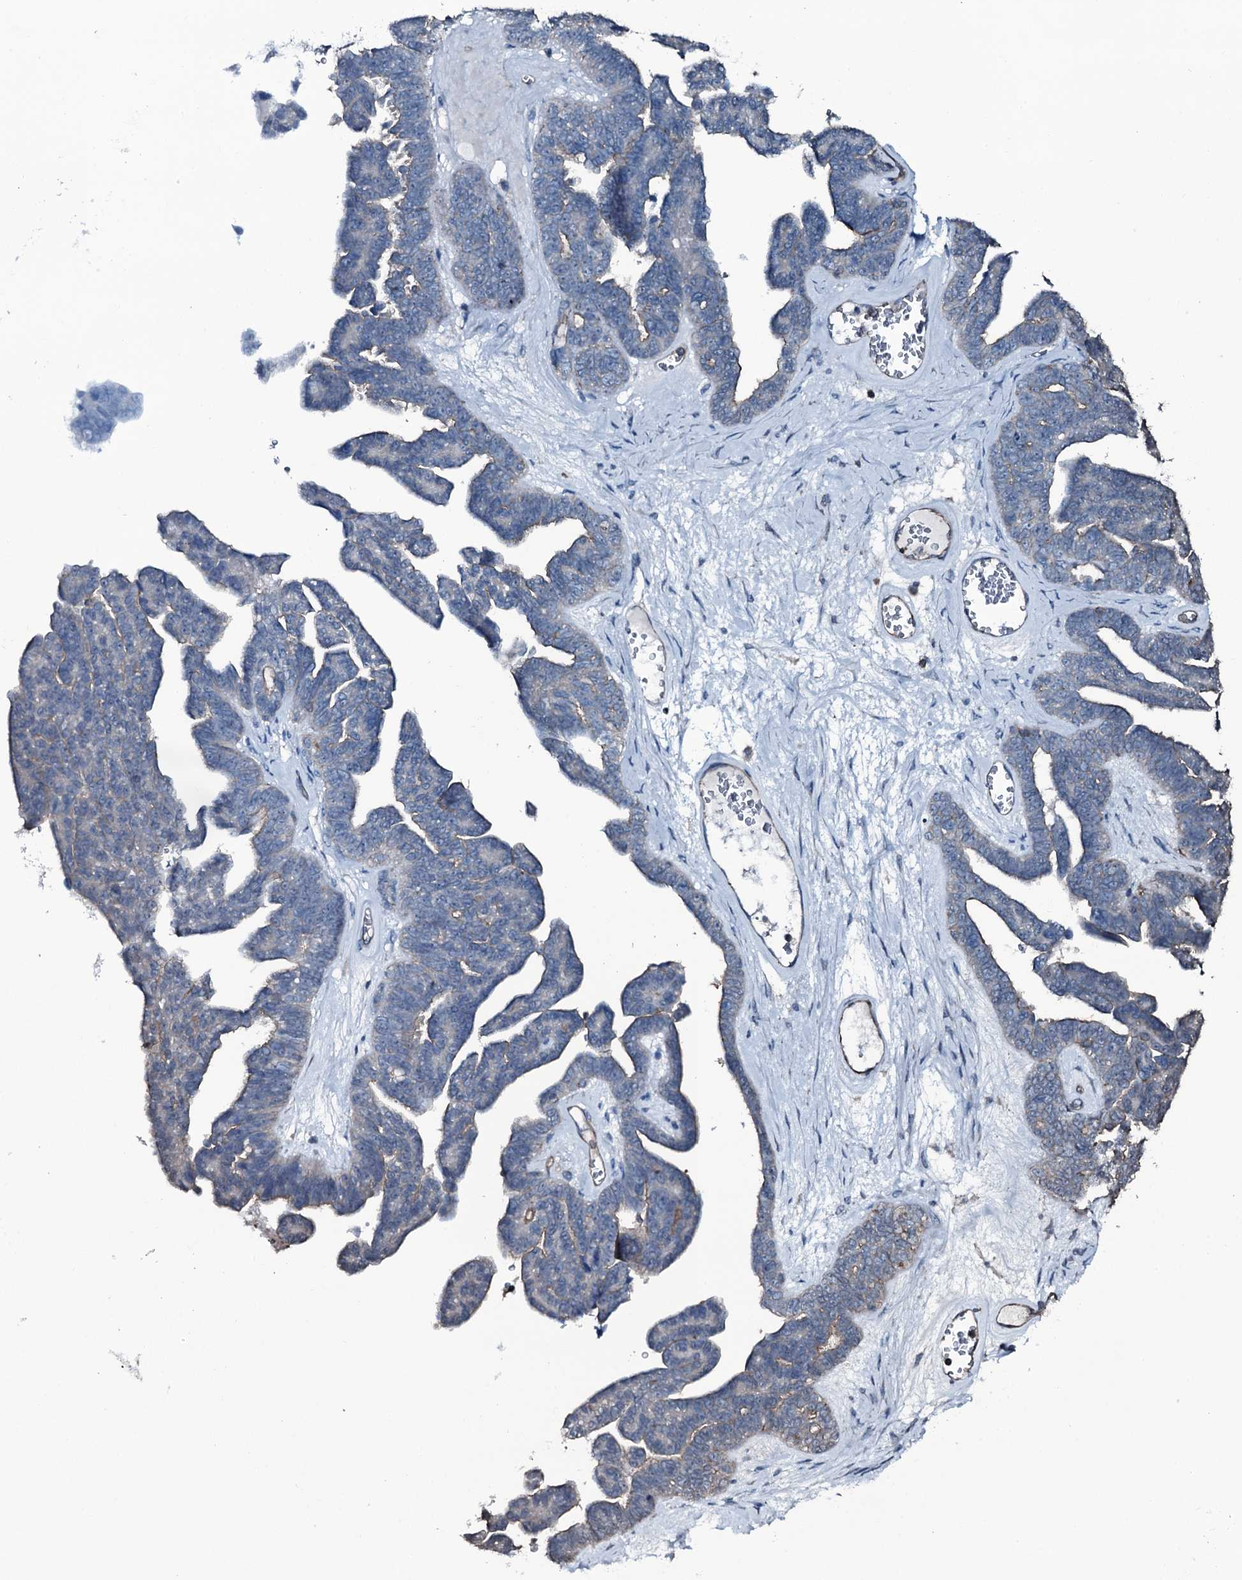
{"staining": {"intensity": "negative", "quantity": "none", "location": "none"}, "tissue": "ovarian cancer", "cell_type": "Tumor cells", "image_type": "cancer", "snomed": [{"axis": "morphology", "description": "Cystadenocarcinoma, serous, NOS"}, {"axis": "topography", "description": "Ovary"}], "caption": "IHC micrograph of neoplastic tissue: ovarian cancer stained with DAB reveals no significant protein positivity in tumor cells. Brightfield microscopy of IHC stained with DAB (brown) and hematoxylin (blue), captured at high magnification.", "gene": "SLC25A38", "patient": {"sex": "female", "age": 79}}